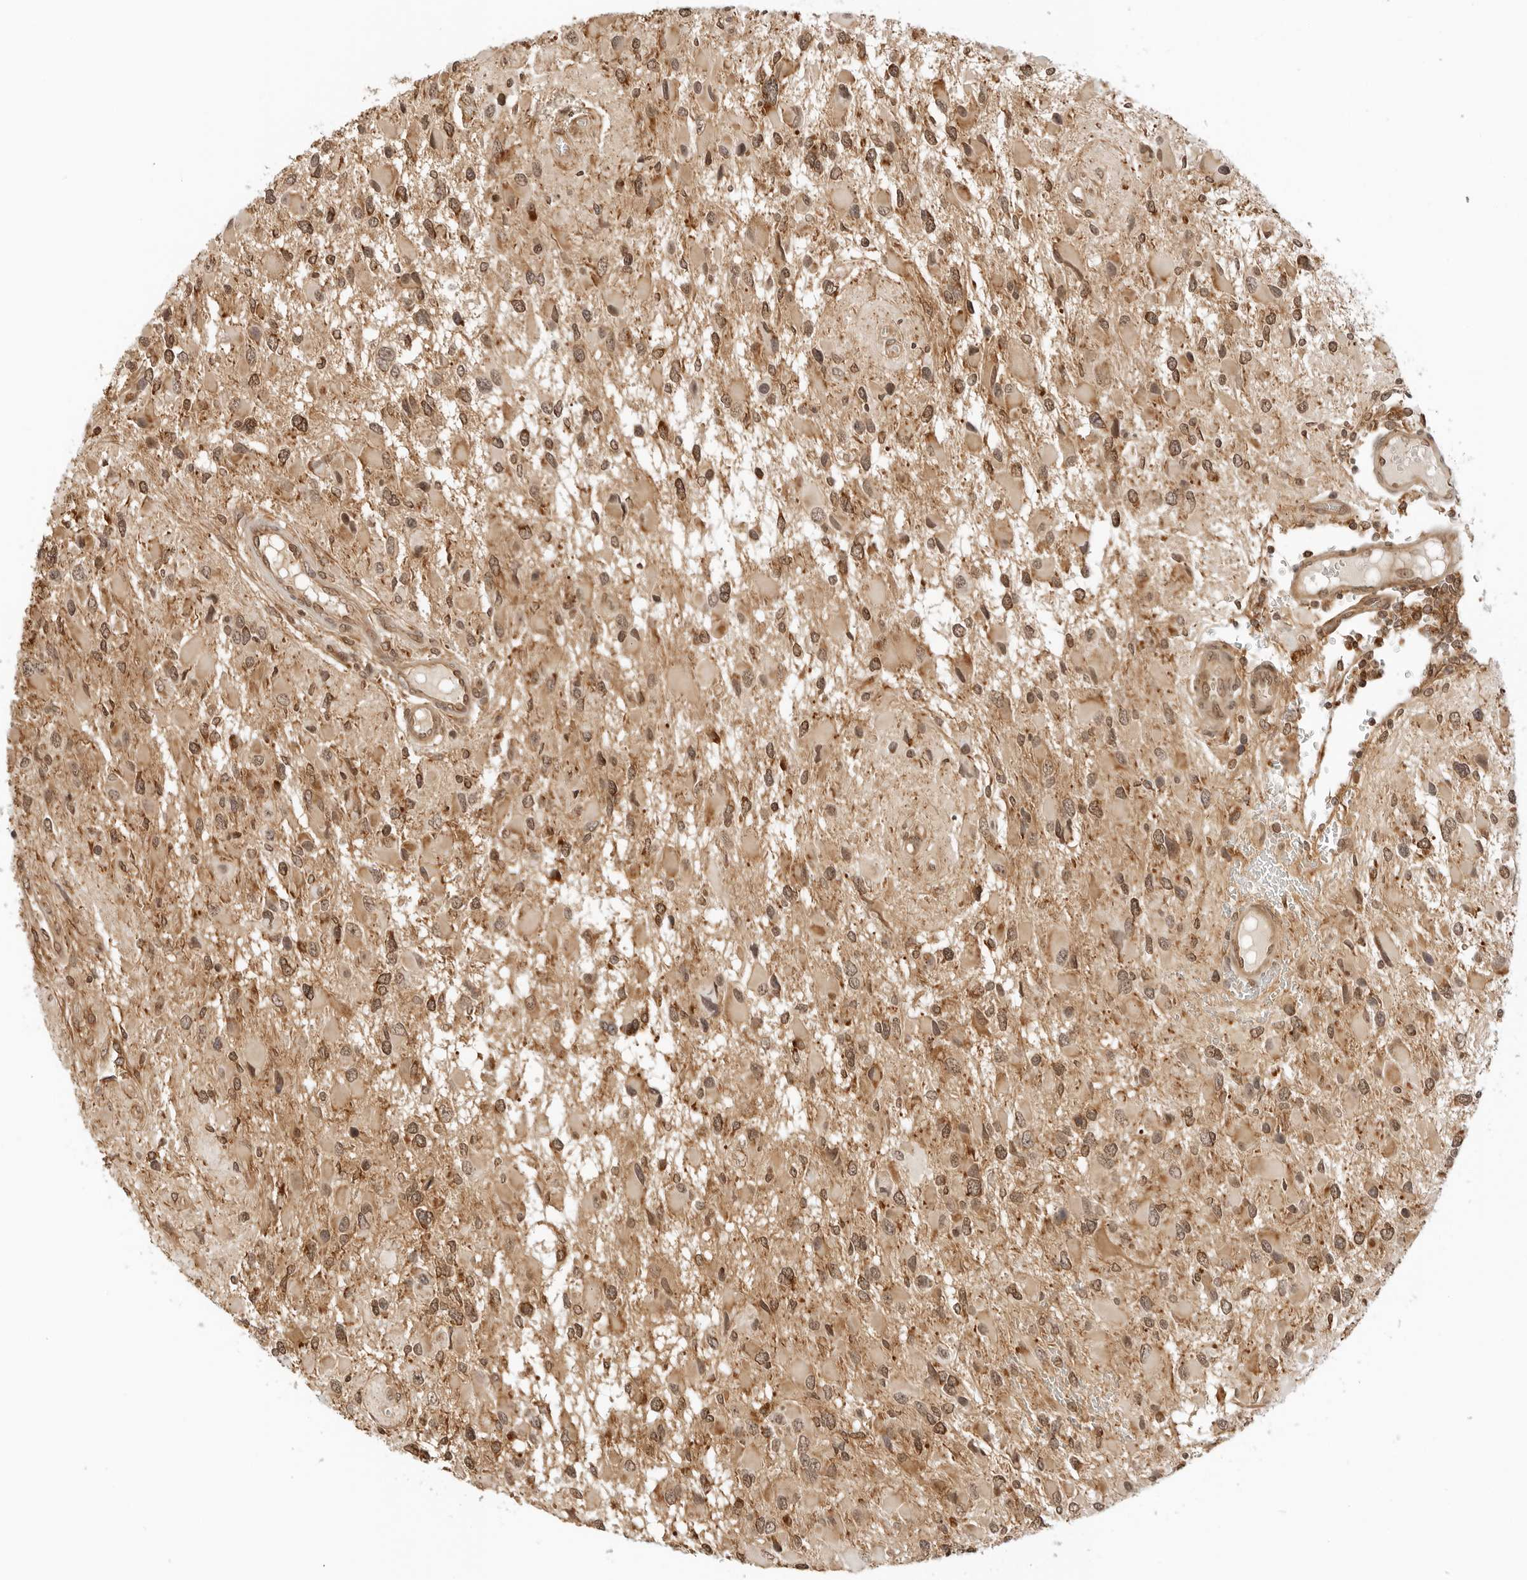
{"staining": {"intensity": "moderate", "quantity": ">75%", "location": "cytoplasmic/membranous,nuclear"}, "tissue": "glioma", "cell_type": "Tumor cells", "image_type": "cancer", "snomed": [{"axis": "morphology", "description": "Glioma, malignant, High grade"}, {"axis": "topography", "description": "Brain"}], "caption": "Glioma tissue shows moderate cytoplasmic/membranous and nuclear positivity in about >75% of tumor cells, visualized by immunohistochemistry.", "gene": "RC3H1", "patient": {"sex": "male", "age": 53}}